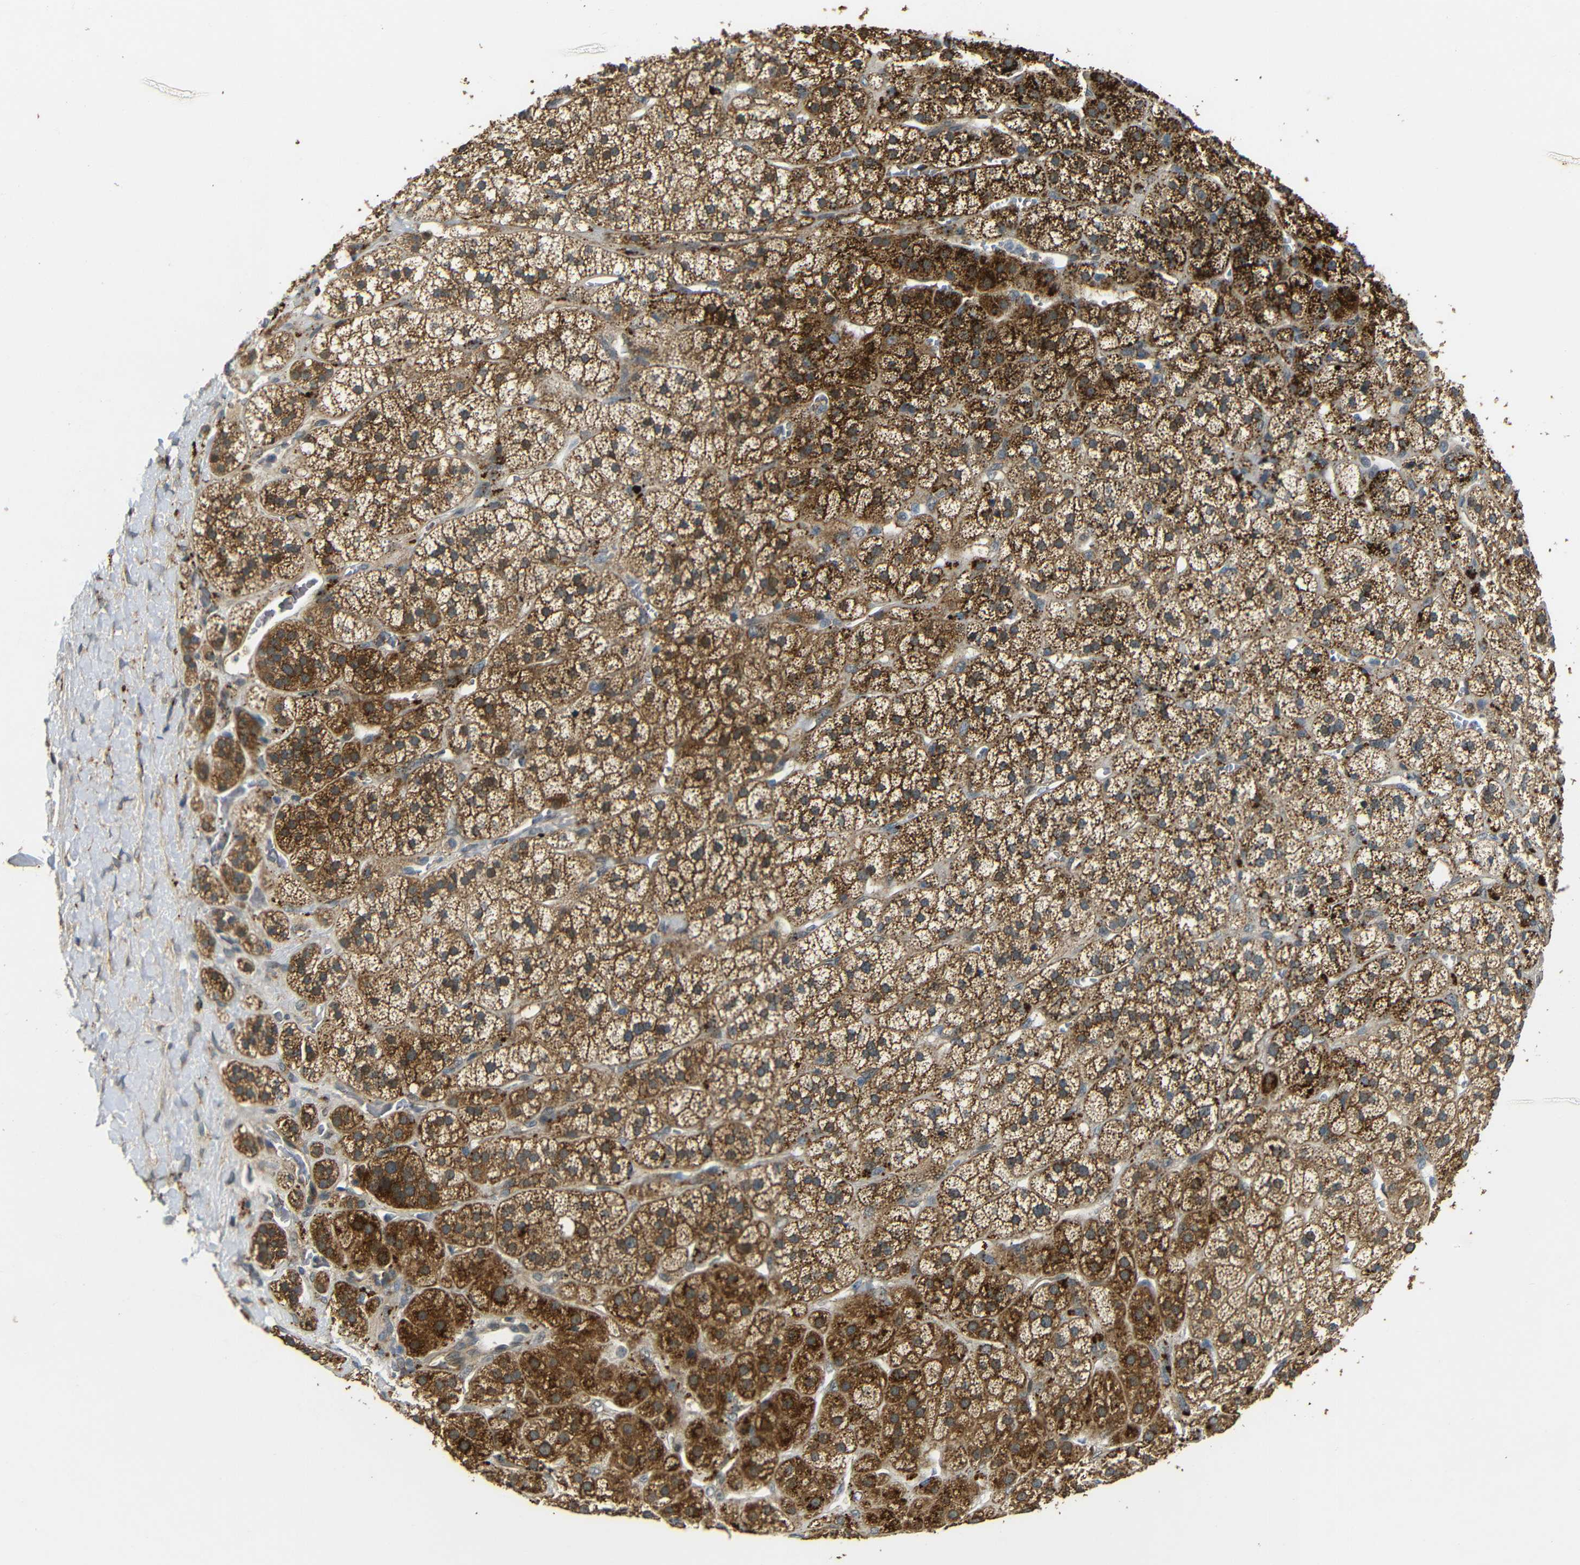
{"staining": {"intensity": "strong", "quantity": ">75%", "location": "cytoplasmic/membranous"}, "tissue": "adrenal gland", "cell_type": "Glandular cells", "image_type": "normal", "snomed": [{"axis": "morphology", "description": "Normal tissue, NOS"}, {"axis": "topography", "description": "Adrenal gland"}], "caption": "Human adrenal gland stained with a brown dye shows strong cytoplasmic/membranous positive positivity in approximately >75% of glandular cells.", "gene": "ATP7A", "patient": {"sex": "male", "age": 56}}